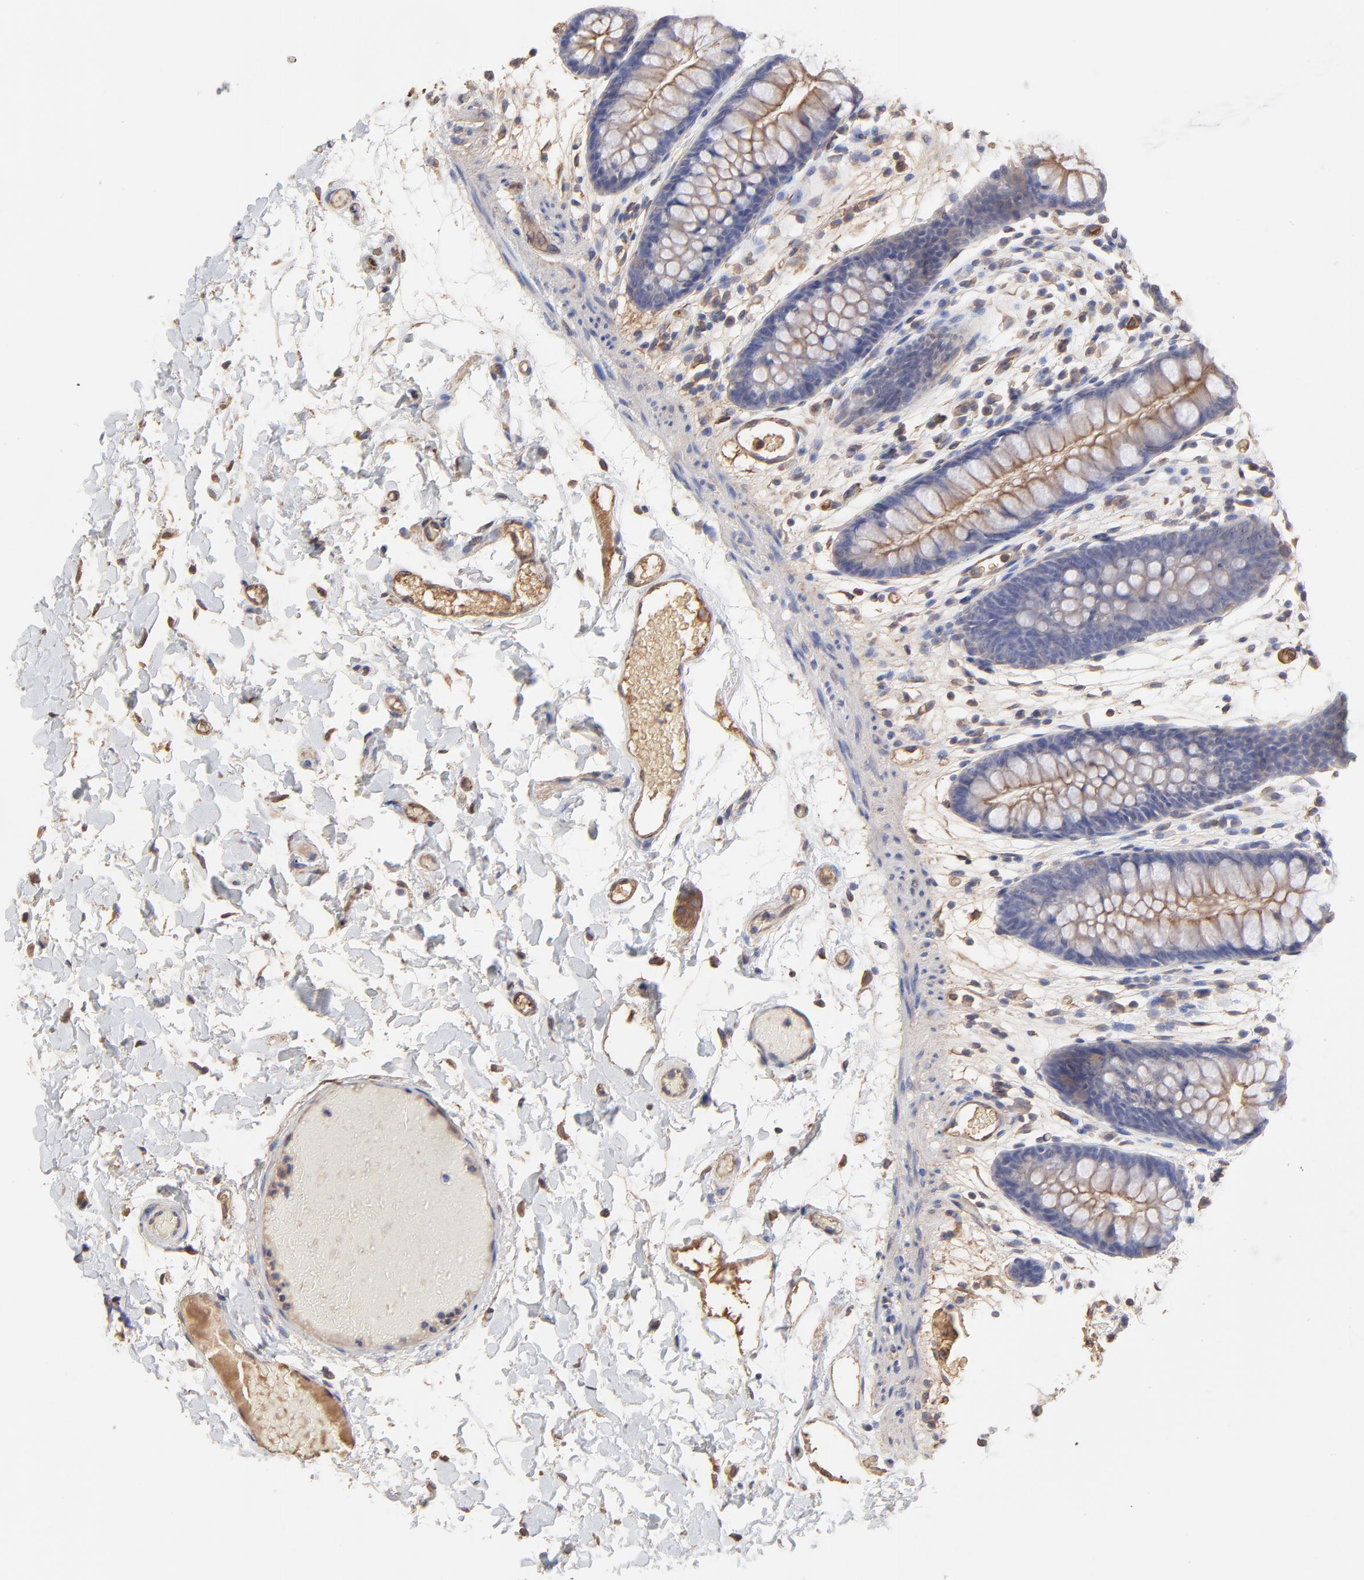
{"staining": {"intensity": "moderate", "quantity": ">75%", "location": "cytoplasmic/membranous"}, "tissue": "colon", "cell_type": "Endothelial cells", "image_type": "normal", "snomed": [{"axis": "morphology", "description": "Normal tissue, NOS"}, {"axis": "topography", "description": "Smooth muscle"}, {"axis": "topography", "description": "Colon"}], "caption": "A histopathology image of colon stained for a protein displays moderate cytoplasmic/membranous brown staining in endothelial cells. The protein is stained brown, and the nuclei are stained in blue (DAB (3,3'-diaminobenzidine) IHC with brightfield microscopy, high magnification).", "gene": "LRCH2", "patient": {"sex": "male", "age": 67}}